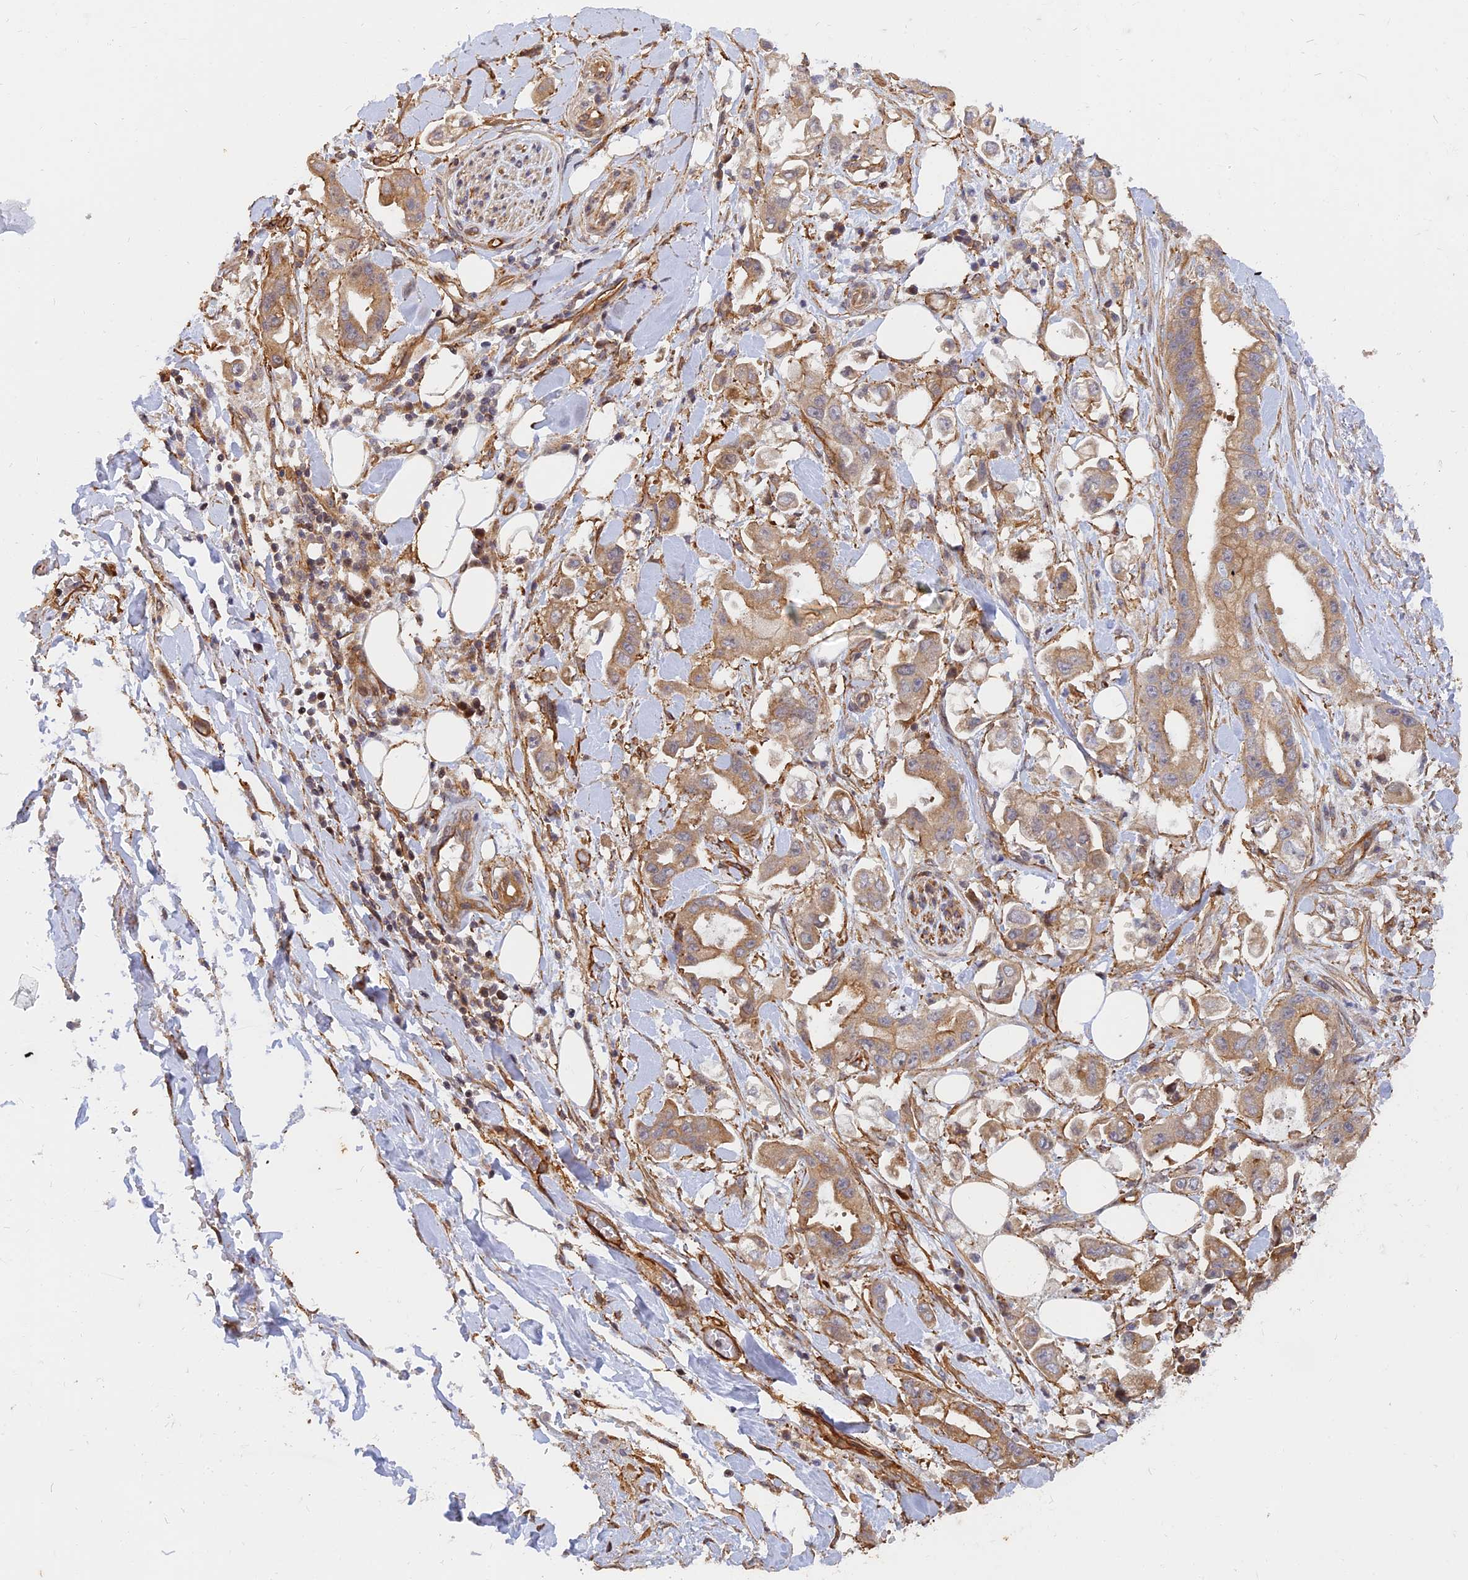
{"staining": {"intensity": "moderate", "quantity": ">75%", "location": "cytoplasmic/membranous"}, "tissue": "stomach cancer", "cell_type": "Tumor cells", "image_type": "cancer", "snomed": [{"axis": "morphology", "description": "Adenocarcinoma, NOS"}, {"axis": "topography", "description": "Stomach"}], "caption": "An image showing moderate cytoplasmic/membranous expression in about >75% of tumor cells in adenocarcinoma (stomach), as visualized by brown immunohistochemical staining.", "gene": "WDR41", "patient": {"sex": "male", "age": 62}}